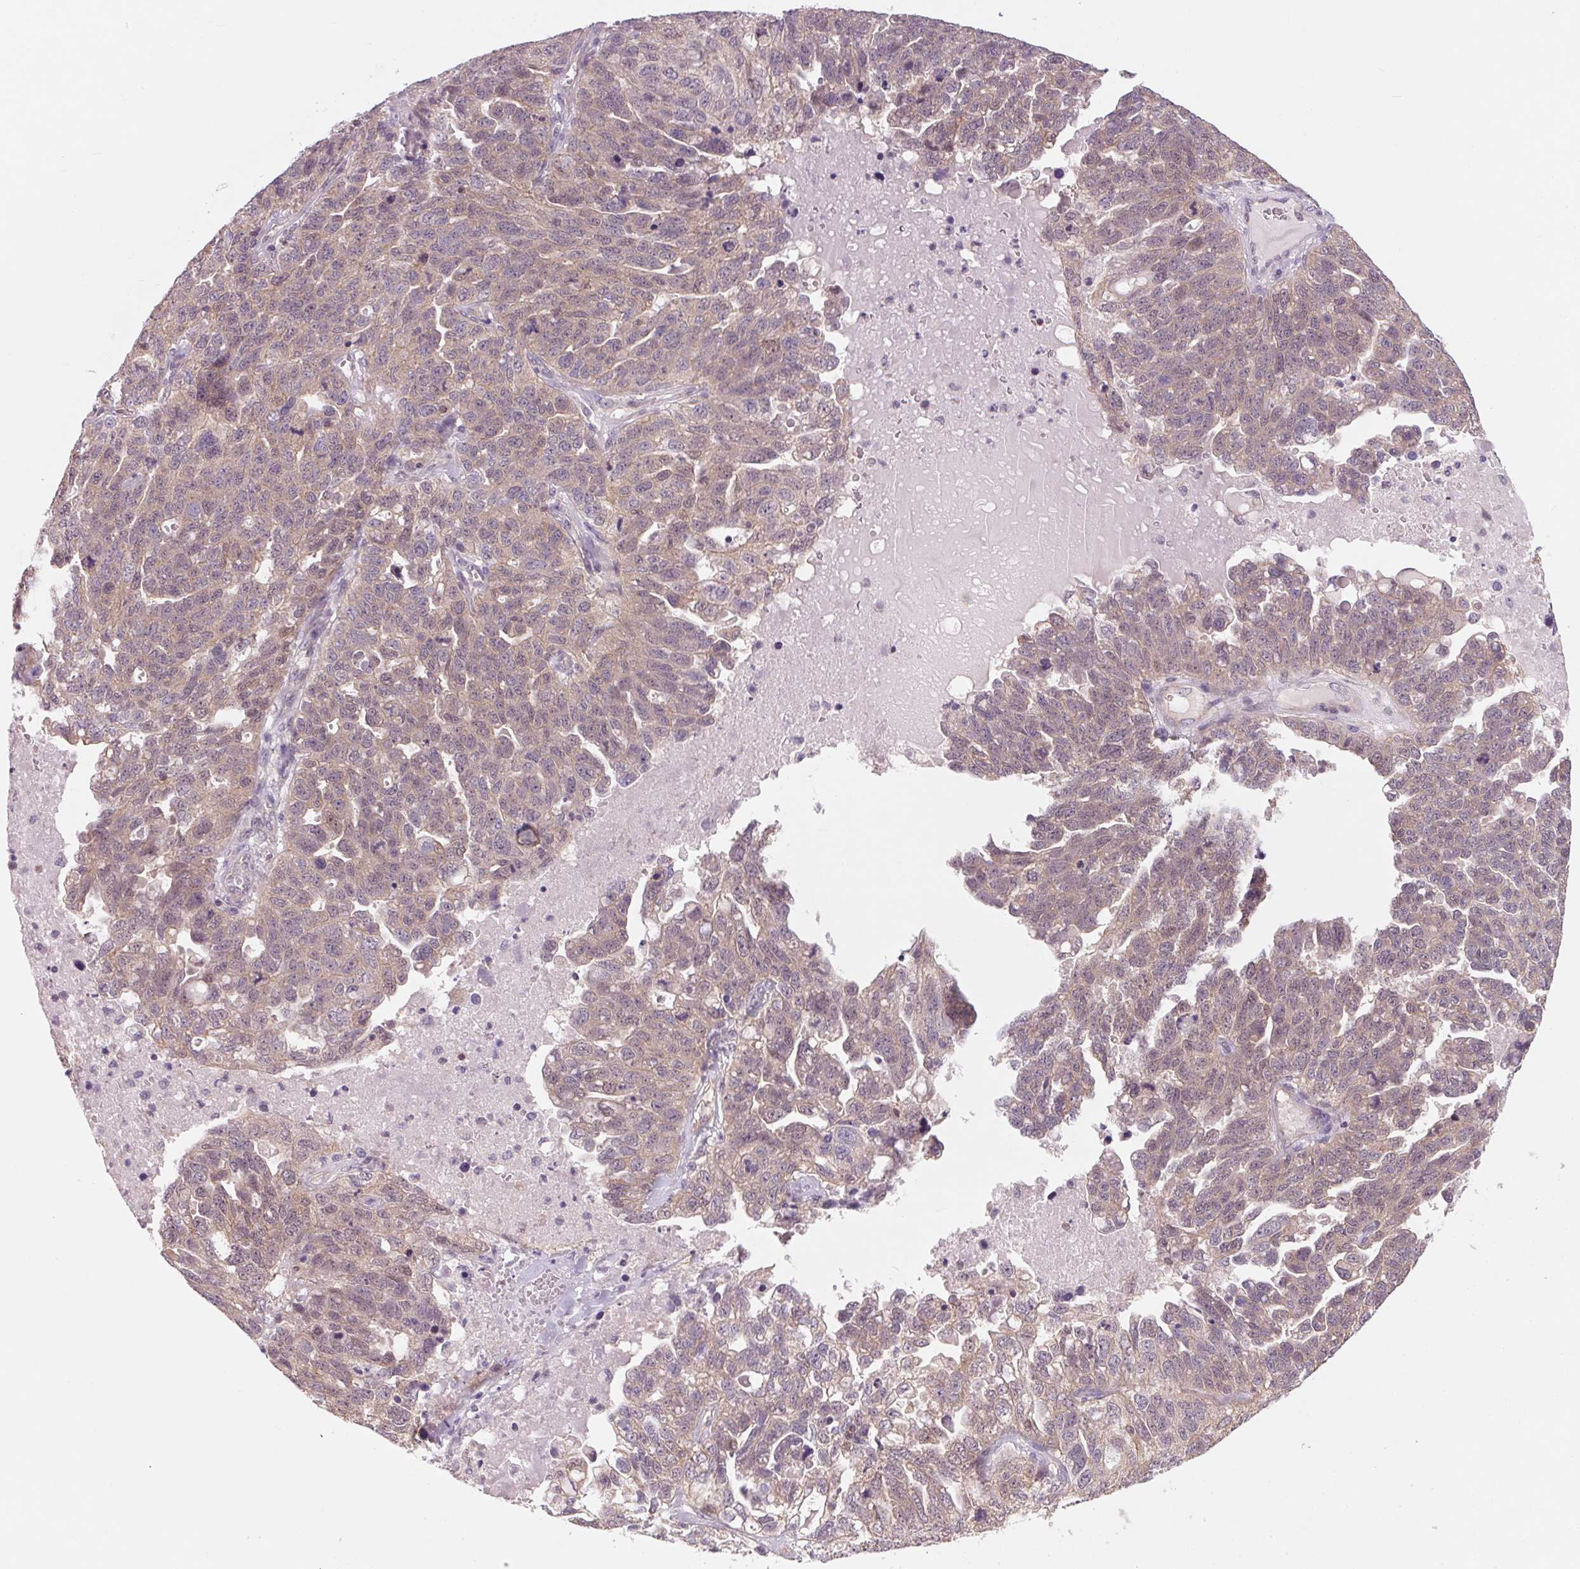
{"staining": {"intensity": "weak", "quantity": "<25%", "location": "cytoplasmic/membranous"}, "tissue": "ovarian cancer", "cell_type": "Tumor cells", "image_type": "cancer", "snomed": [{"axis": "morphology", "description": "Cystadenocarcinoma, serous, NOS"}, {"axis": "topography", "description": "Ovary"}], "caption": "This photomicrograph is of ovarian cancer stained with IHC to label a protein in brown with the nuclei are counter-stained blue. There is no staining in tumor cells.", "gene": "SH3RF2", "patient": {"sex": "female", "age": 71}}